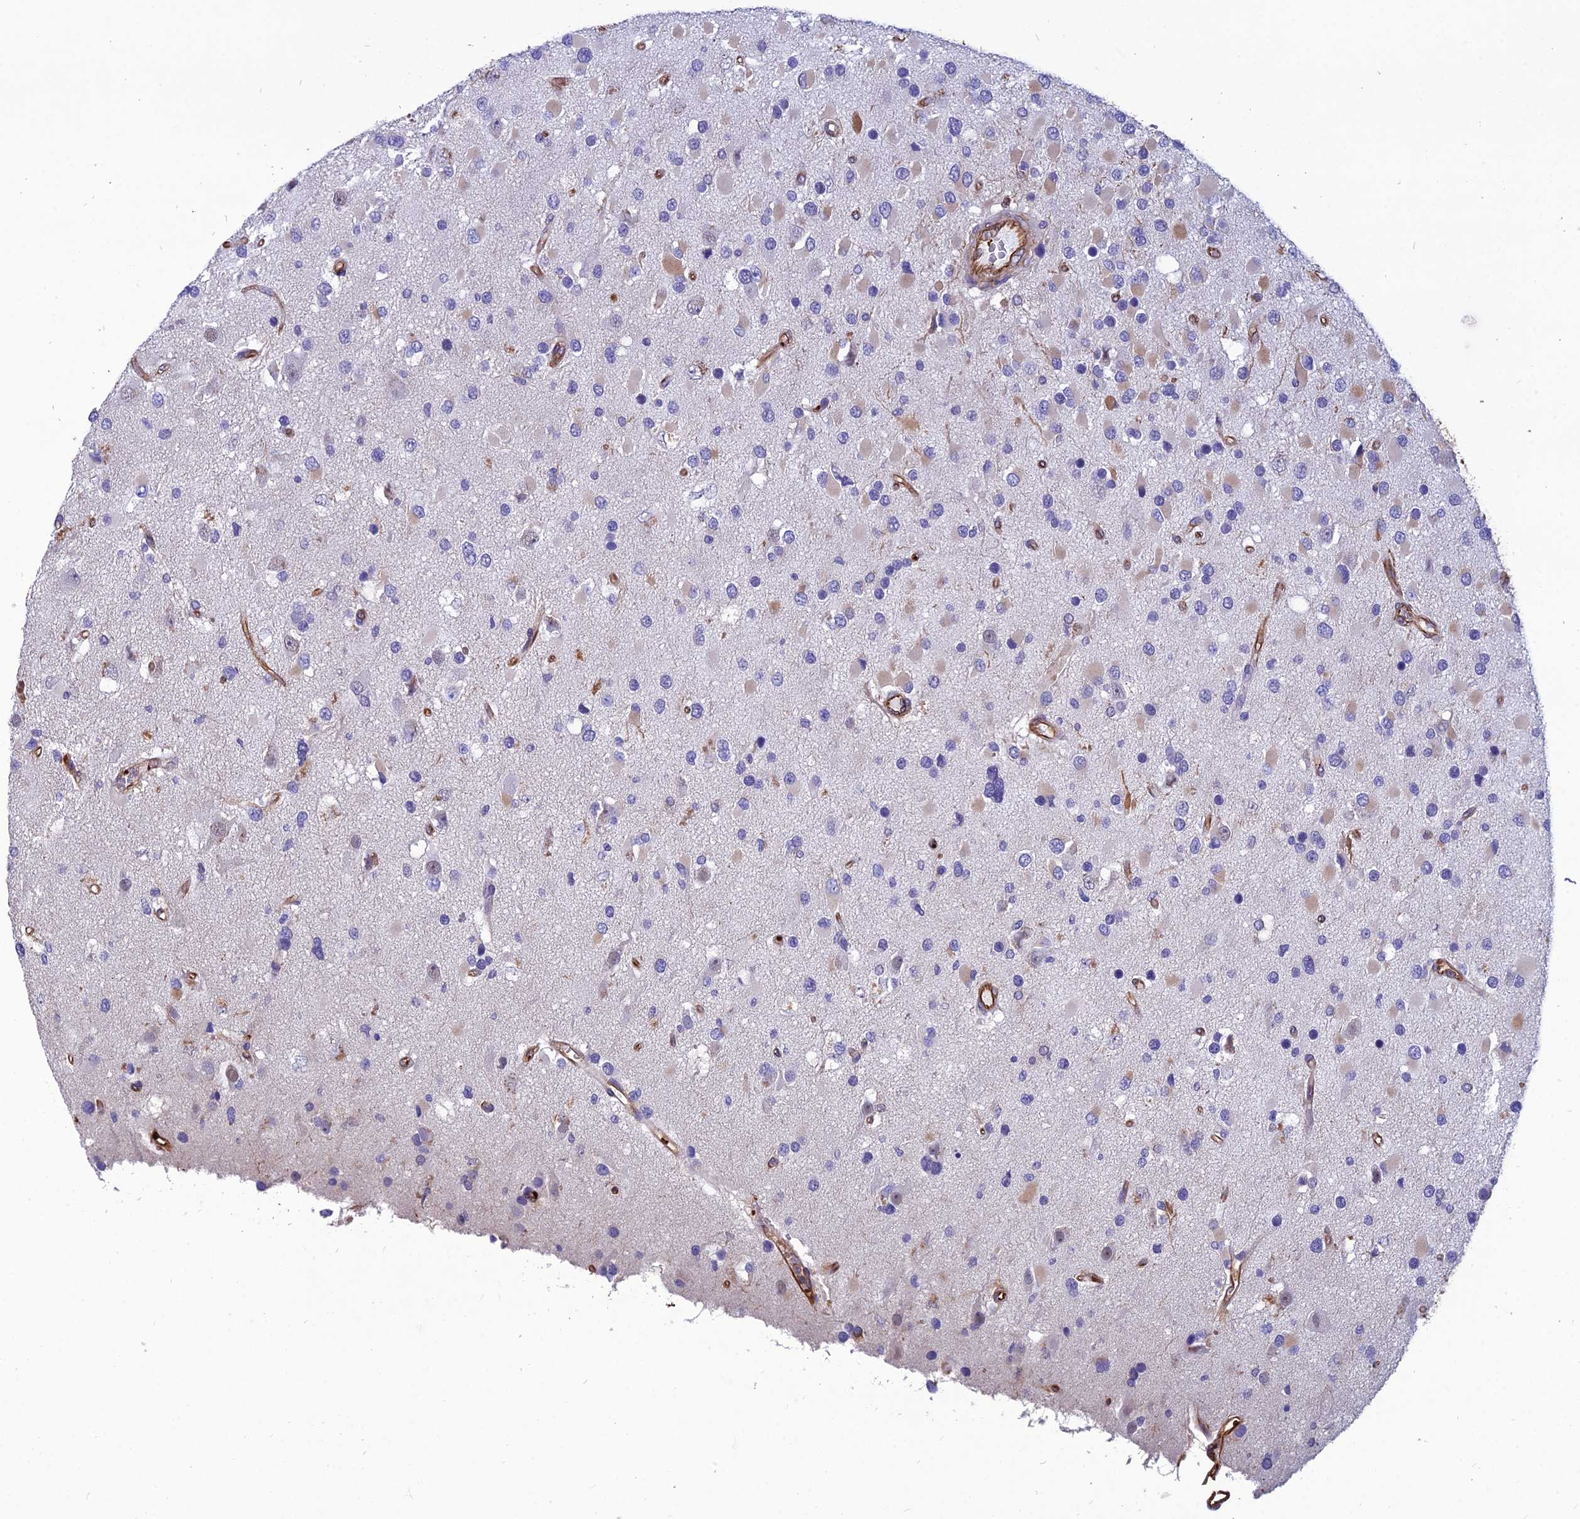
{"staining": {"intensity": "negative", "quantity": "none", "location": "none"}, "tissue": "glioma", "cell_type": "Tumor cells", "image_type": "cancer", "snomed": [{"axis": "morphology", "description": "Glioma, malignant, High grade"}, {"axis": "topography", "description": "Brain"}], "caption": "Immunohistochemistry micrograph of malignant high-grade glioma stained for a protein (brown), which displays no staining in tumor cells. The staining is performed using DAB (3,3'-diaminobenzidine) brown chromogen with nuclei counter-stained in using hematoxylin.", "gene": "PSMD11", "patient": {"sex": "male", "age": 53}}